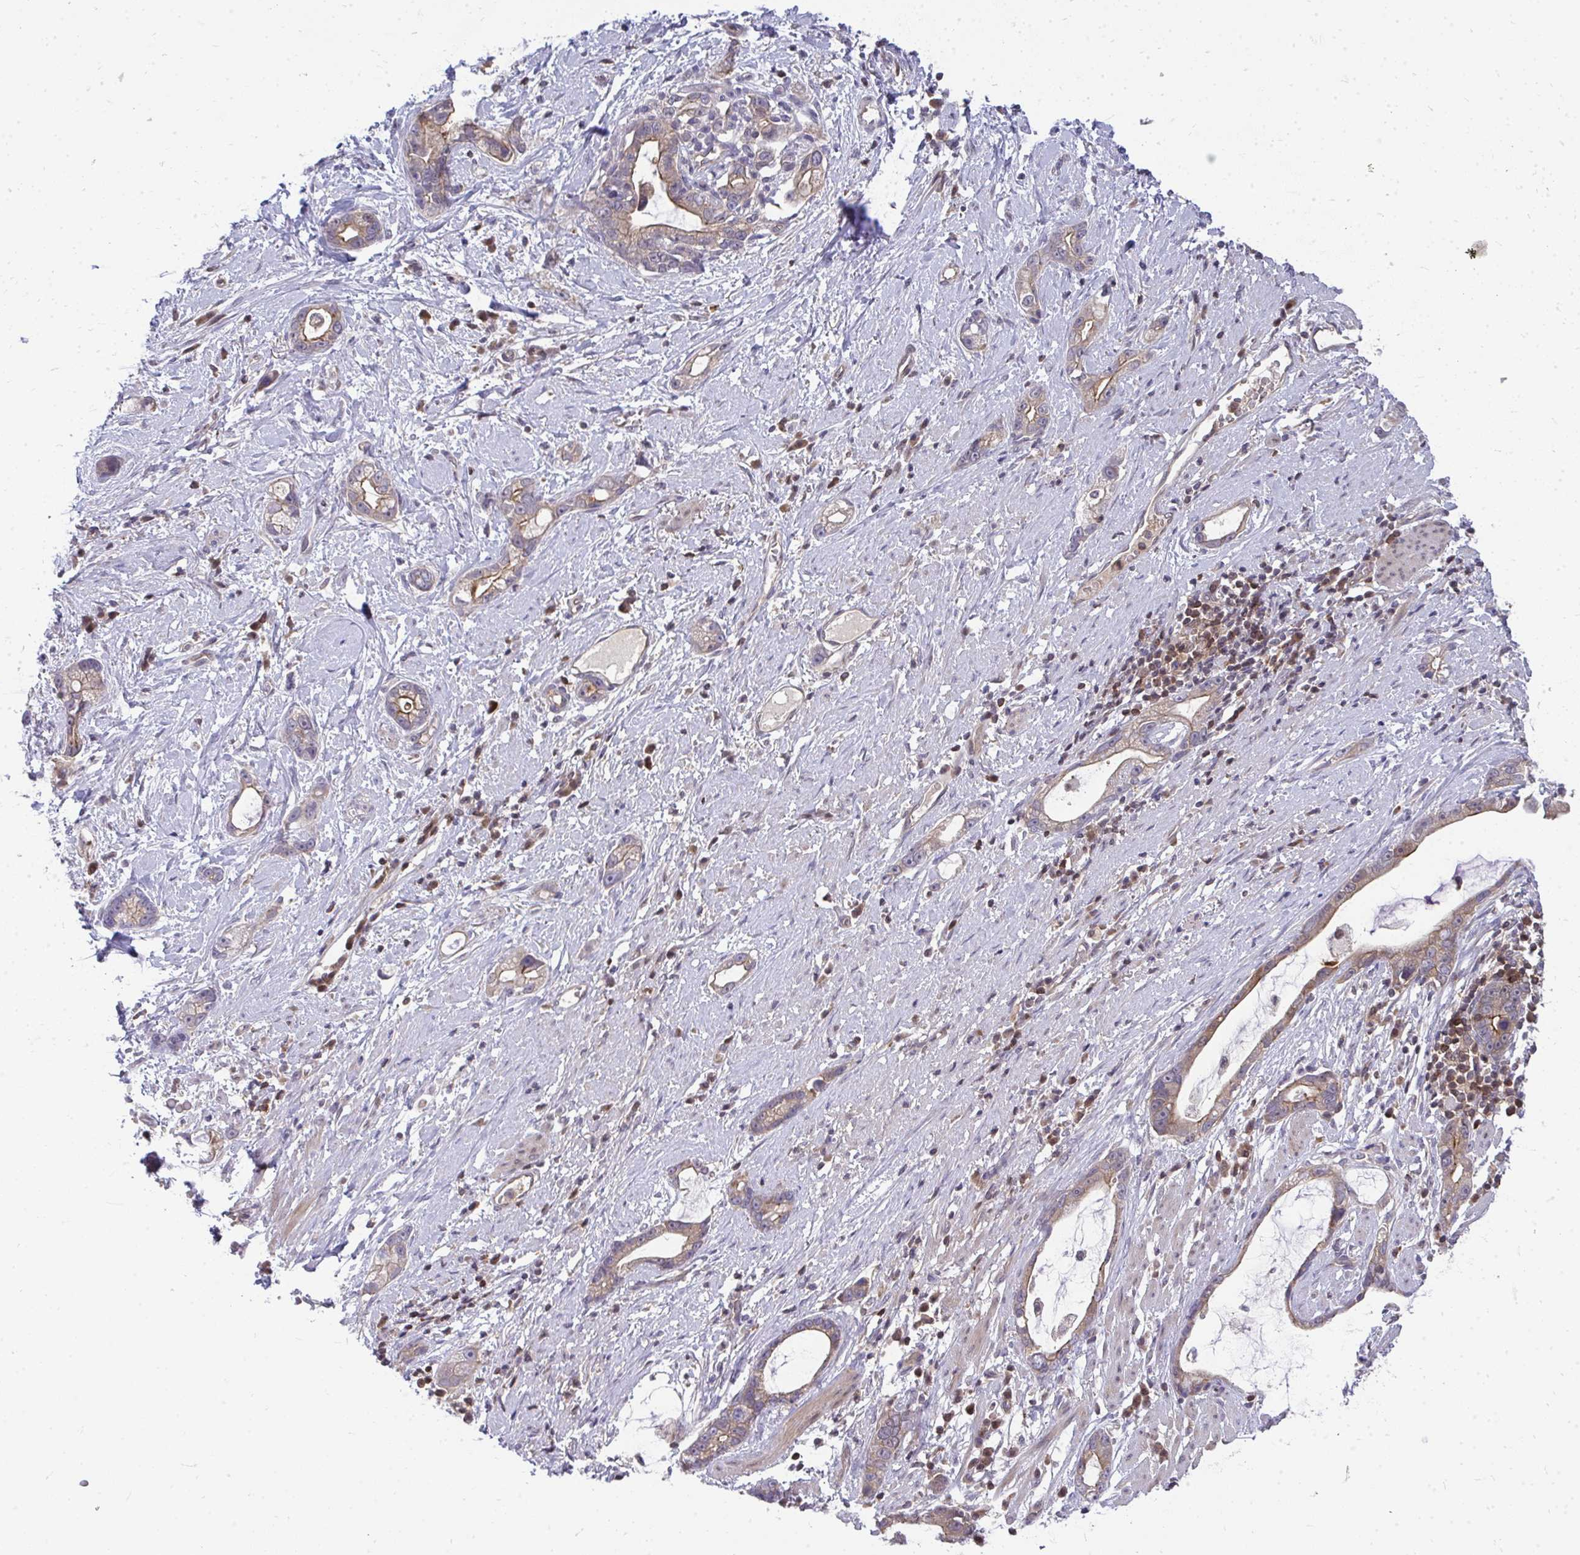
{"staining": {"intensity": "moderate", "quantity": "25%-75%", "location": "cytoplasmic/membranous"}, "tissue": "stomach cancer", "cell_type": "Tumor cells", "image_type": "cancer", "snomed": [{"axis": "morphology", "description": "Adenocarcinoma, NOS"}, {"axis": "topography", "description": "Stomach"}], "caption": "Immunohistochemical staining of human adenocarcinoma (stomach) reveals medium levels of moderate cytoplasmic/membranous expression in about 25%-75% of tumor cells.", "gene": "HDHD2", "patient": {"sex": "male", "age": 55}}